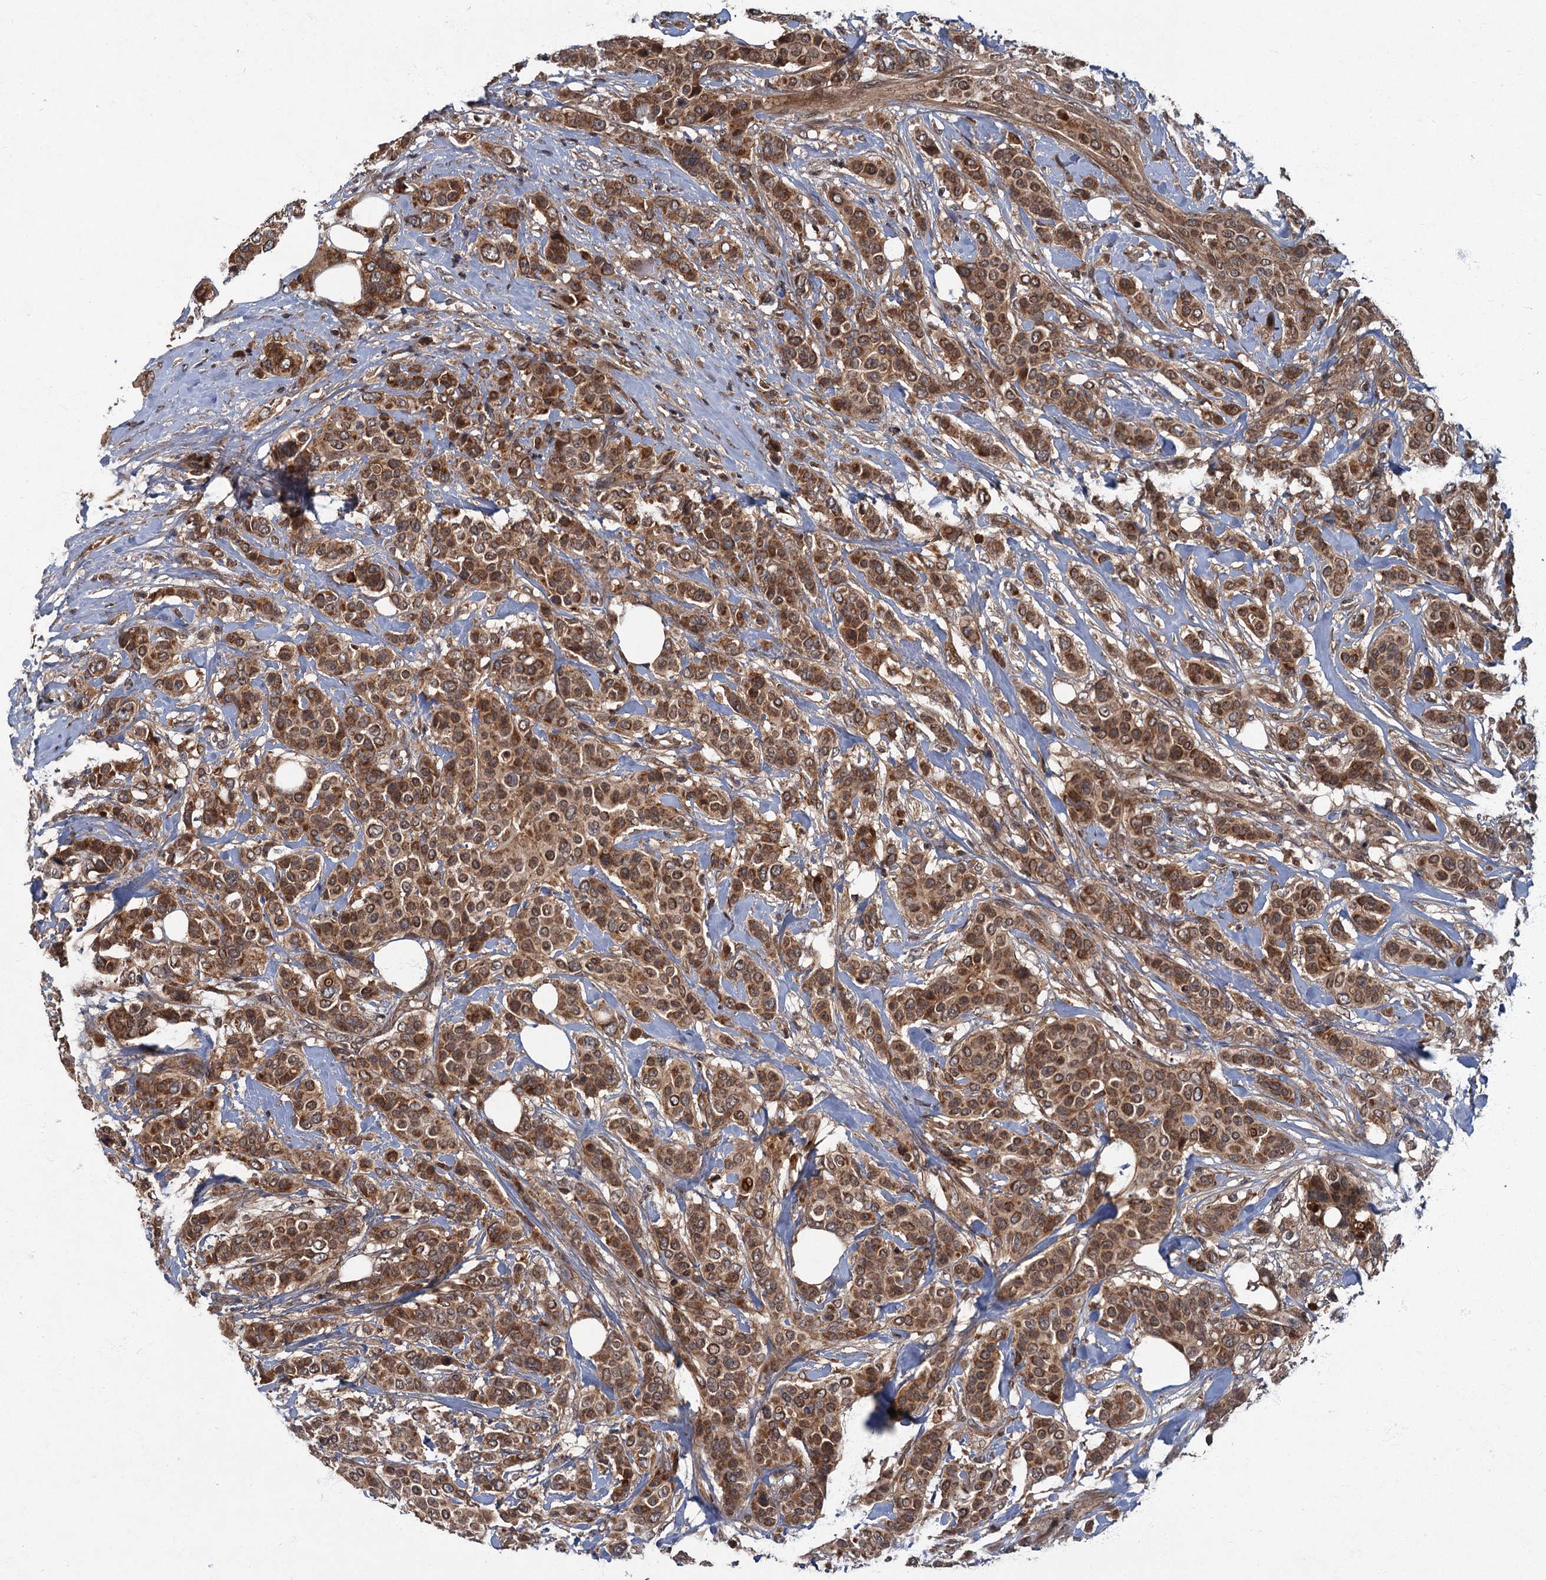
{"staining": {"intensity": "moderate", "quantity": ">75%", "location": "cytoplasmic/membranous"}, "tissue": "breast cancer", "cell_type": "Tumor cells", "image_type": "cancer", "snomed": [{"axis": "morphology", "description": "Lobular carcinoma"}, {"axis": "topography", "description": "Breast"}], "caption": "Protein expression analysis of human lobular carcinoma (breast) reveals moderate cytoplasmic/membranous expression in approximately >75% of tumor cells. Nuclei are stained in blue.", "gene": "SLC11A2", "patient": {"sex": "female", "age": 51}}